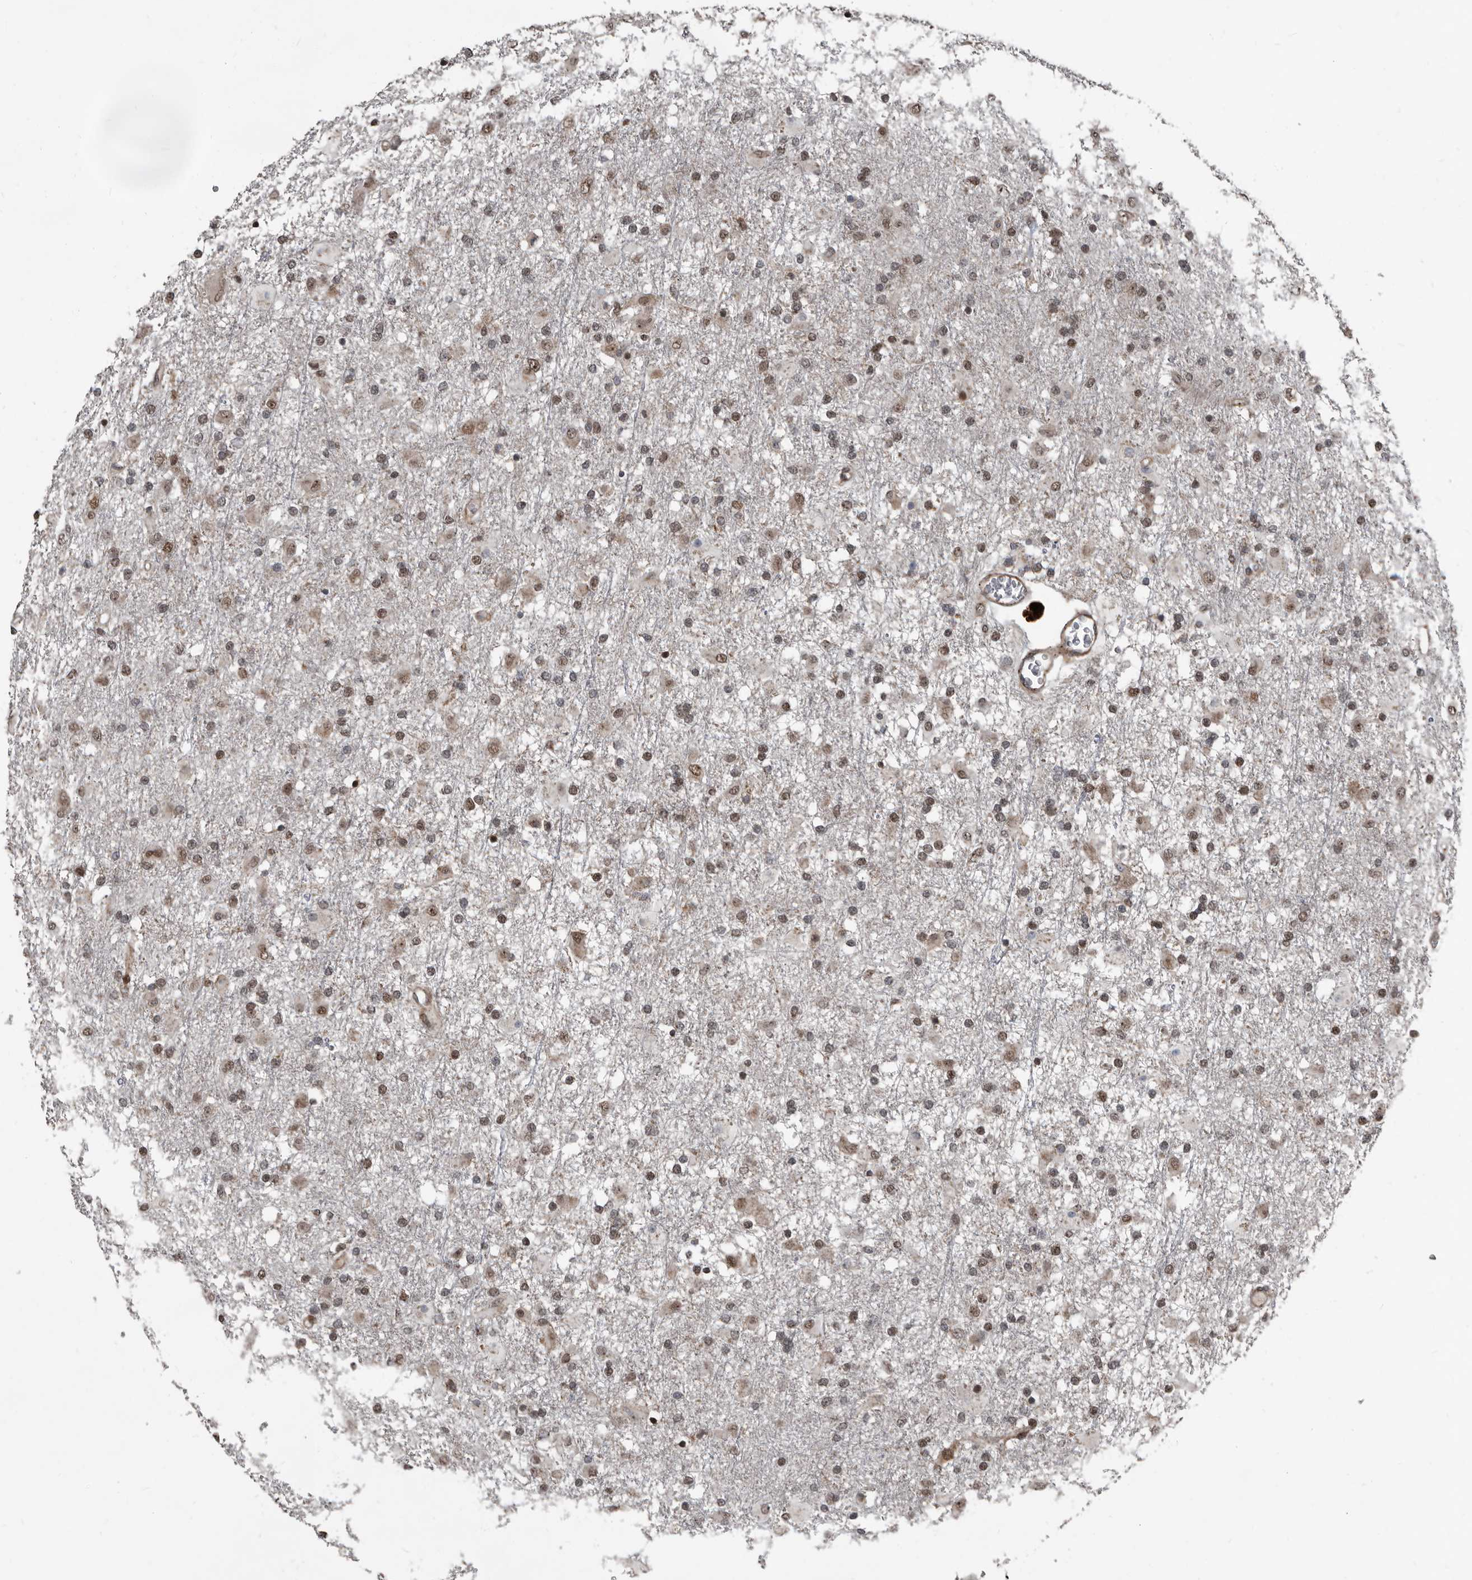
{"staining": {"intensity": "moderate", "quantity": ">75%", "location": "nuclear"}, "tissue": "glioma", "cell_type": "Tumor cells", "image_type": "cancer", "snomed": [{"axis": "morphology", "description": "Glioma, malignant, Low grade"}, {"axis": "topography", "description": "Brain"}], "caption": "Tumor cells exhibit moderate nuclear staining in approximately >75% of cells in glioma.", "gene": "CHD1L", "patient": {"sex": "male", "age": 65}}